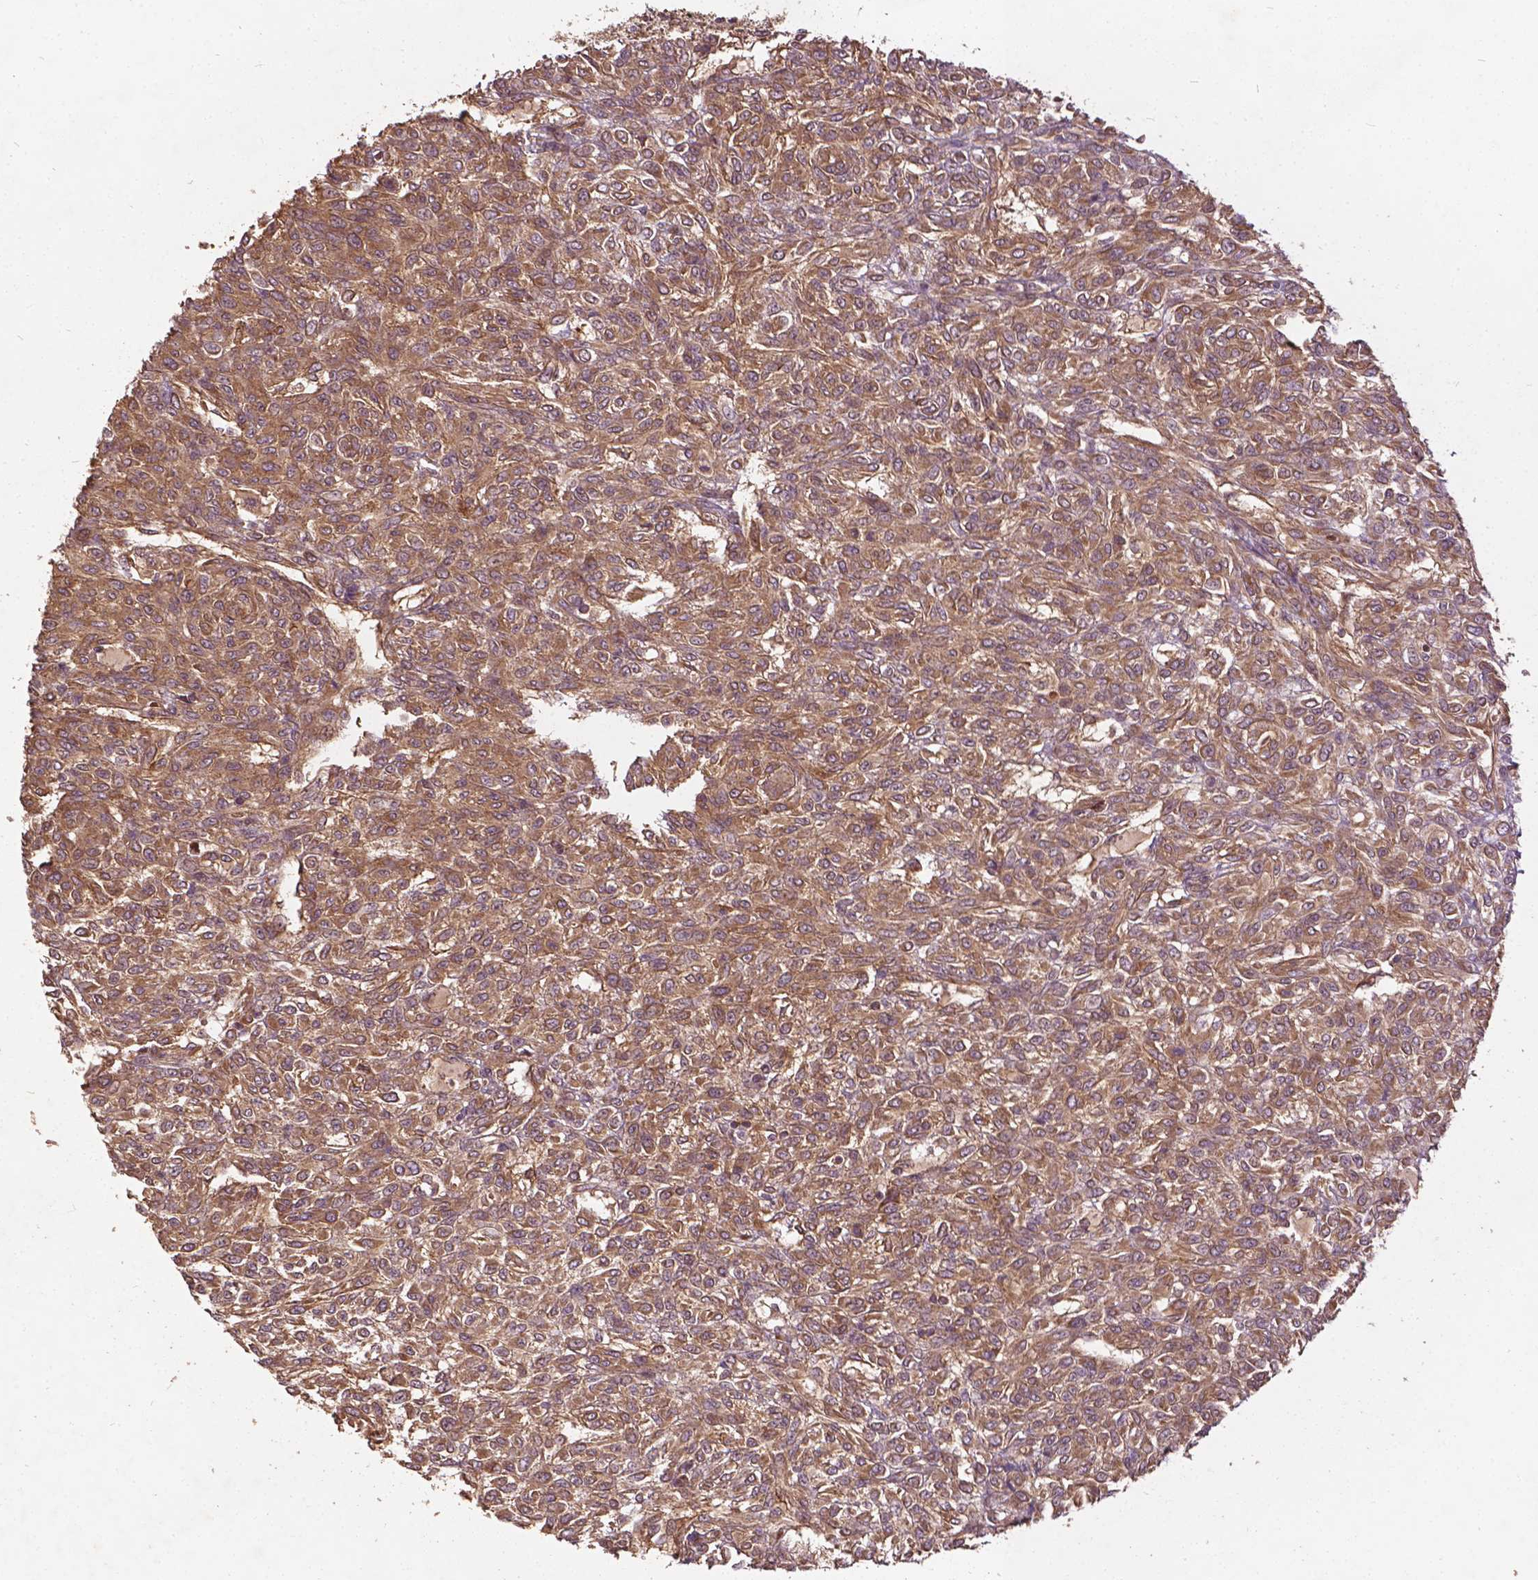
{"staining": {"intensity": "moderate", "quantity": ">75%", "location": "cytoplasmic/membranous"}, "tissue": "renal cancer", "cell_type": "Tumor cells", "image_type": "cancer", "snomed": [{"axis": "morphology", "description": "Adenocarcinoma, NOS"}, {"axis": "topography", "description": "Kidney"}], "caption": "Protein expression analysis of renal cancer (adenocarcinoma) exhibits moderate cytoplasmic/membranous expression in about >75% of tumor cells.", "gene": "UBXN2A", "patient": {"sex": "male", "age": 58}}